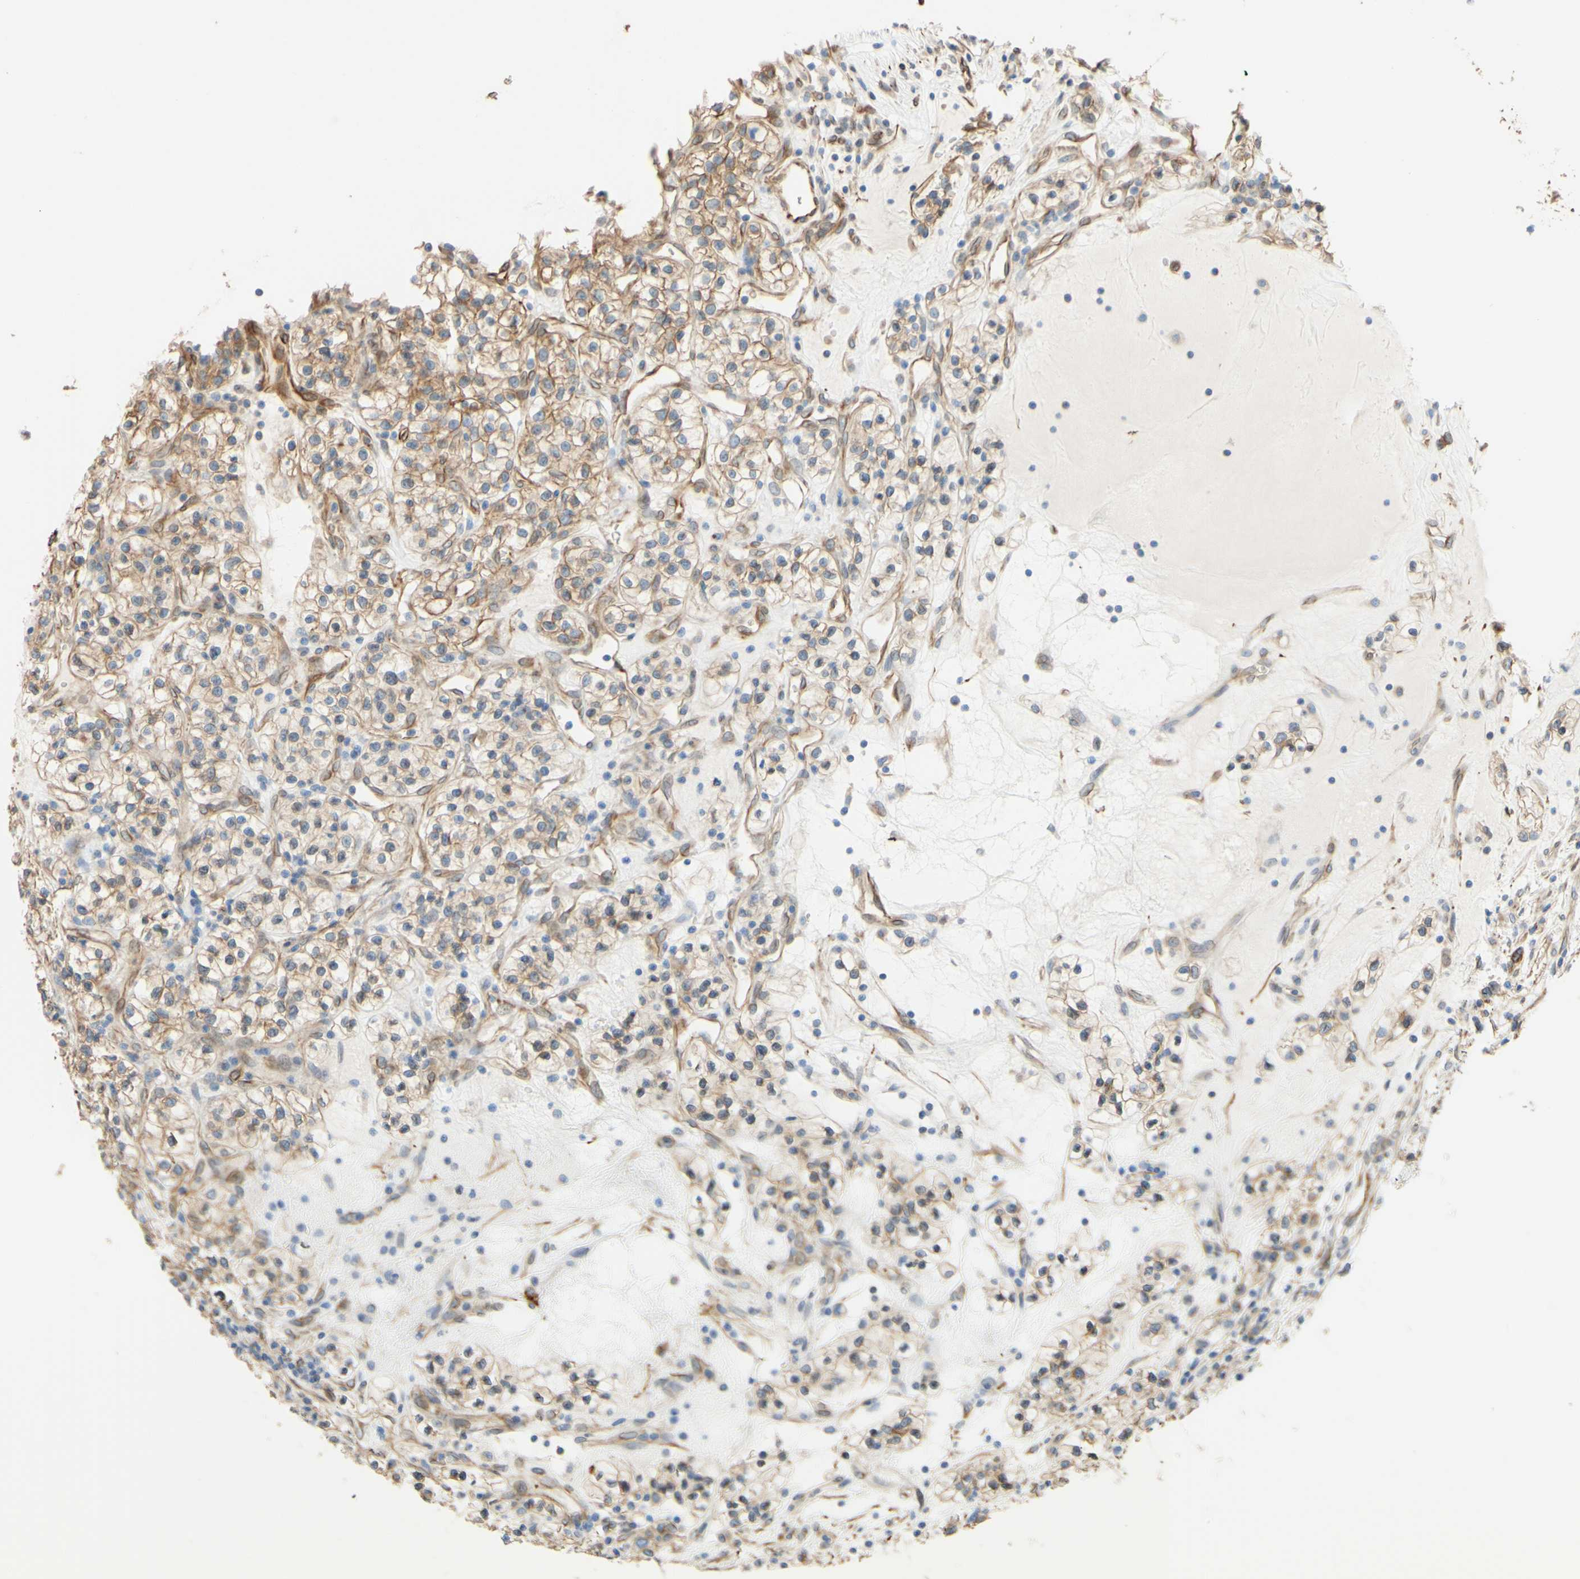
{"staining": {"intensity": "moderate", "quantity": "25%-75%", "location": "cytoplasmic/membranous"}, "tissue": "renal cancer", "cell_type": "Tumor cells", "image_type": "cancer", "snomed": [{"axis": "morphology", "description": "Adenocarcinoma, NOS"}, {"axis": "topography", "description": "Kidney"}], "caption": "A high-resolution photomicrograph shows IHC staining of renal cancer, which displays moderate cytoplasmic/membranous positivity in about 25%-75% of tumor cells.", "gene": "ENDOD1", "patient": {"sex": "female", "age": 57}}